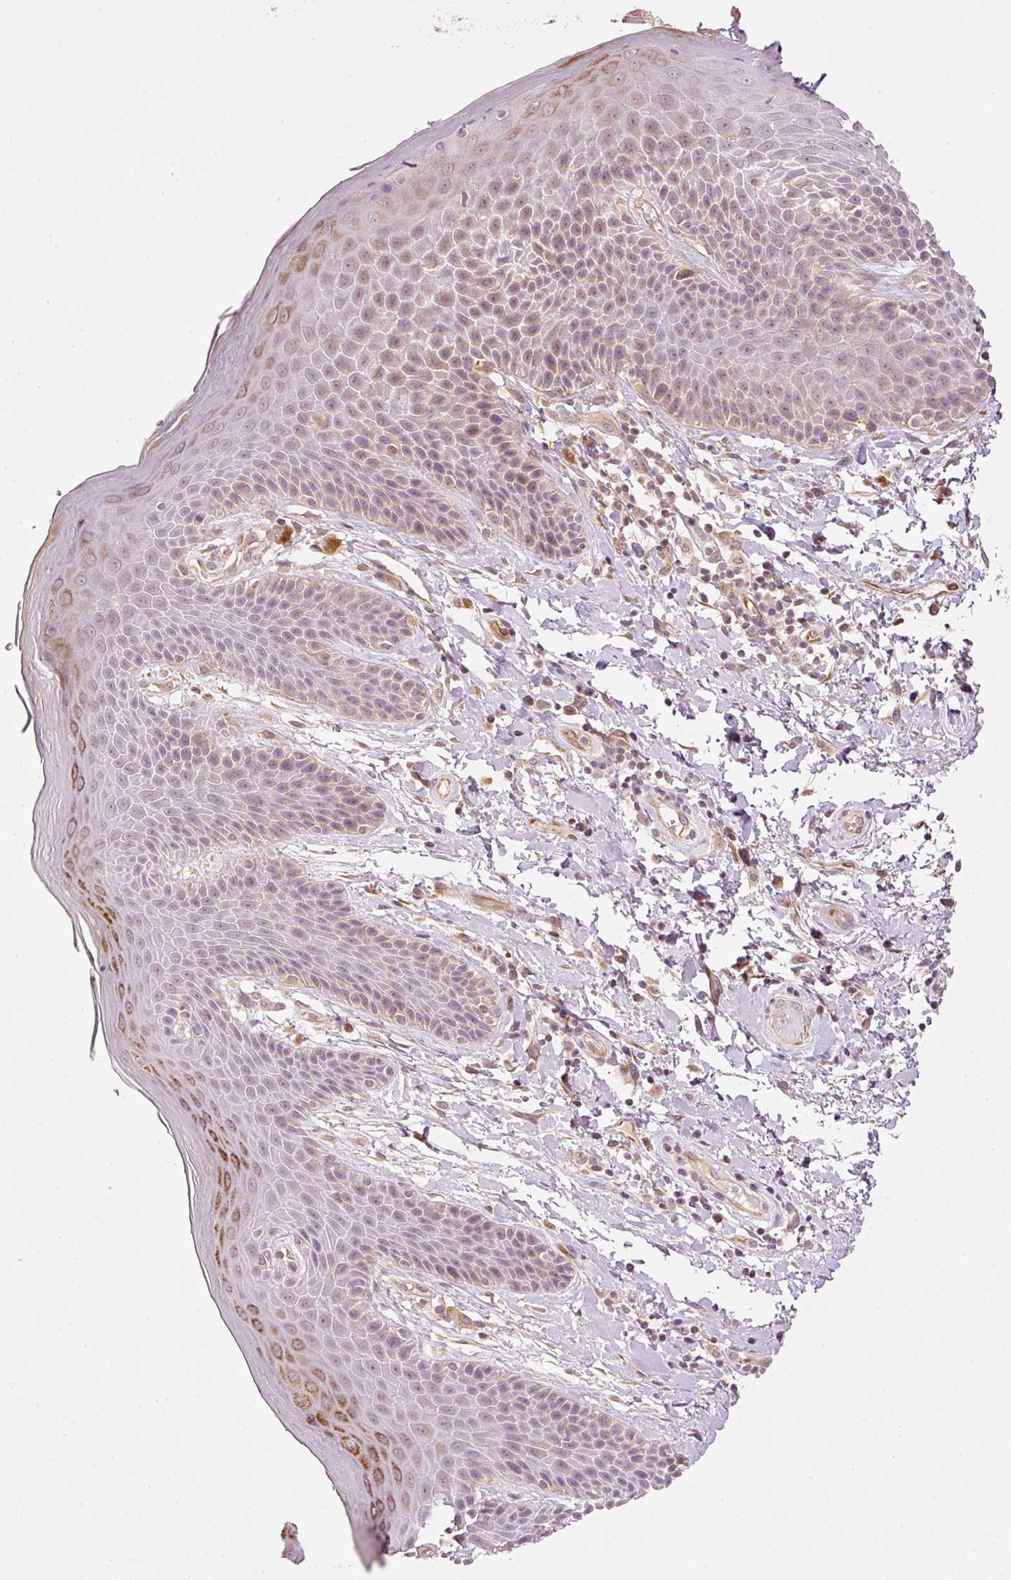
{"staining": {"intensity": "strong", "quantity": "<25%", "location": "cytoplasmic/membranous"}, "tissue": "skin", "cell_type": "Epidermal cells", "image_type": "normal", "snomed": [{"axis": "morphology", "description": "Normal tissue, NOS"}, {"axis": "topography", "description": "Peripheral nerve tissue"}], "caption": "Immunohistochemistry photomicrograph of benign human skin stained for a protein (brown), which demonstrates medium levels of strong cytoplasmic/membranous expression in approximately <25% of epidermal cells.", "gene": "CDC20B", "patient": {"sex": "male", "age": 51}}